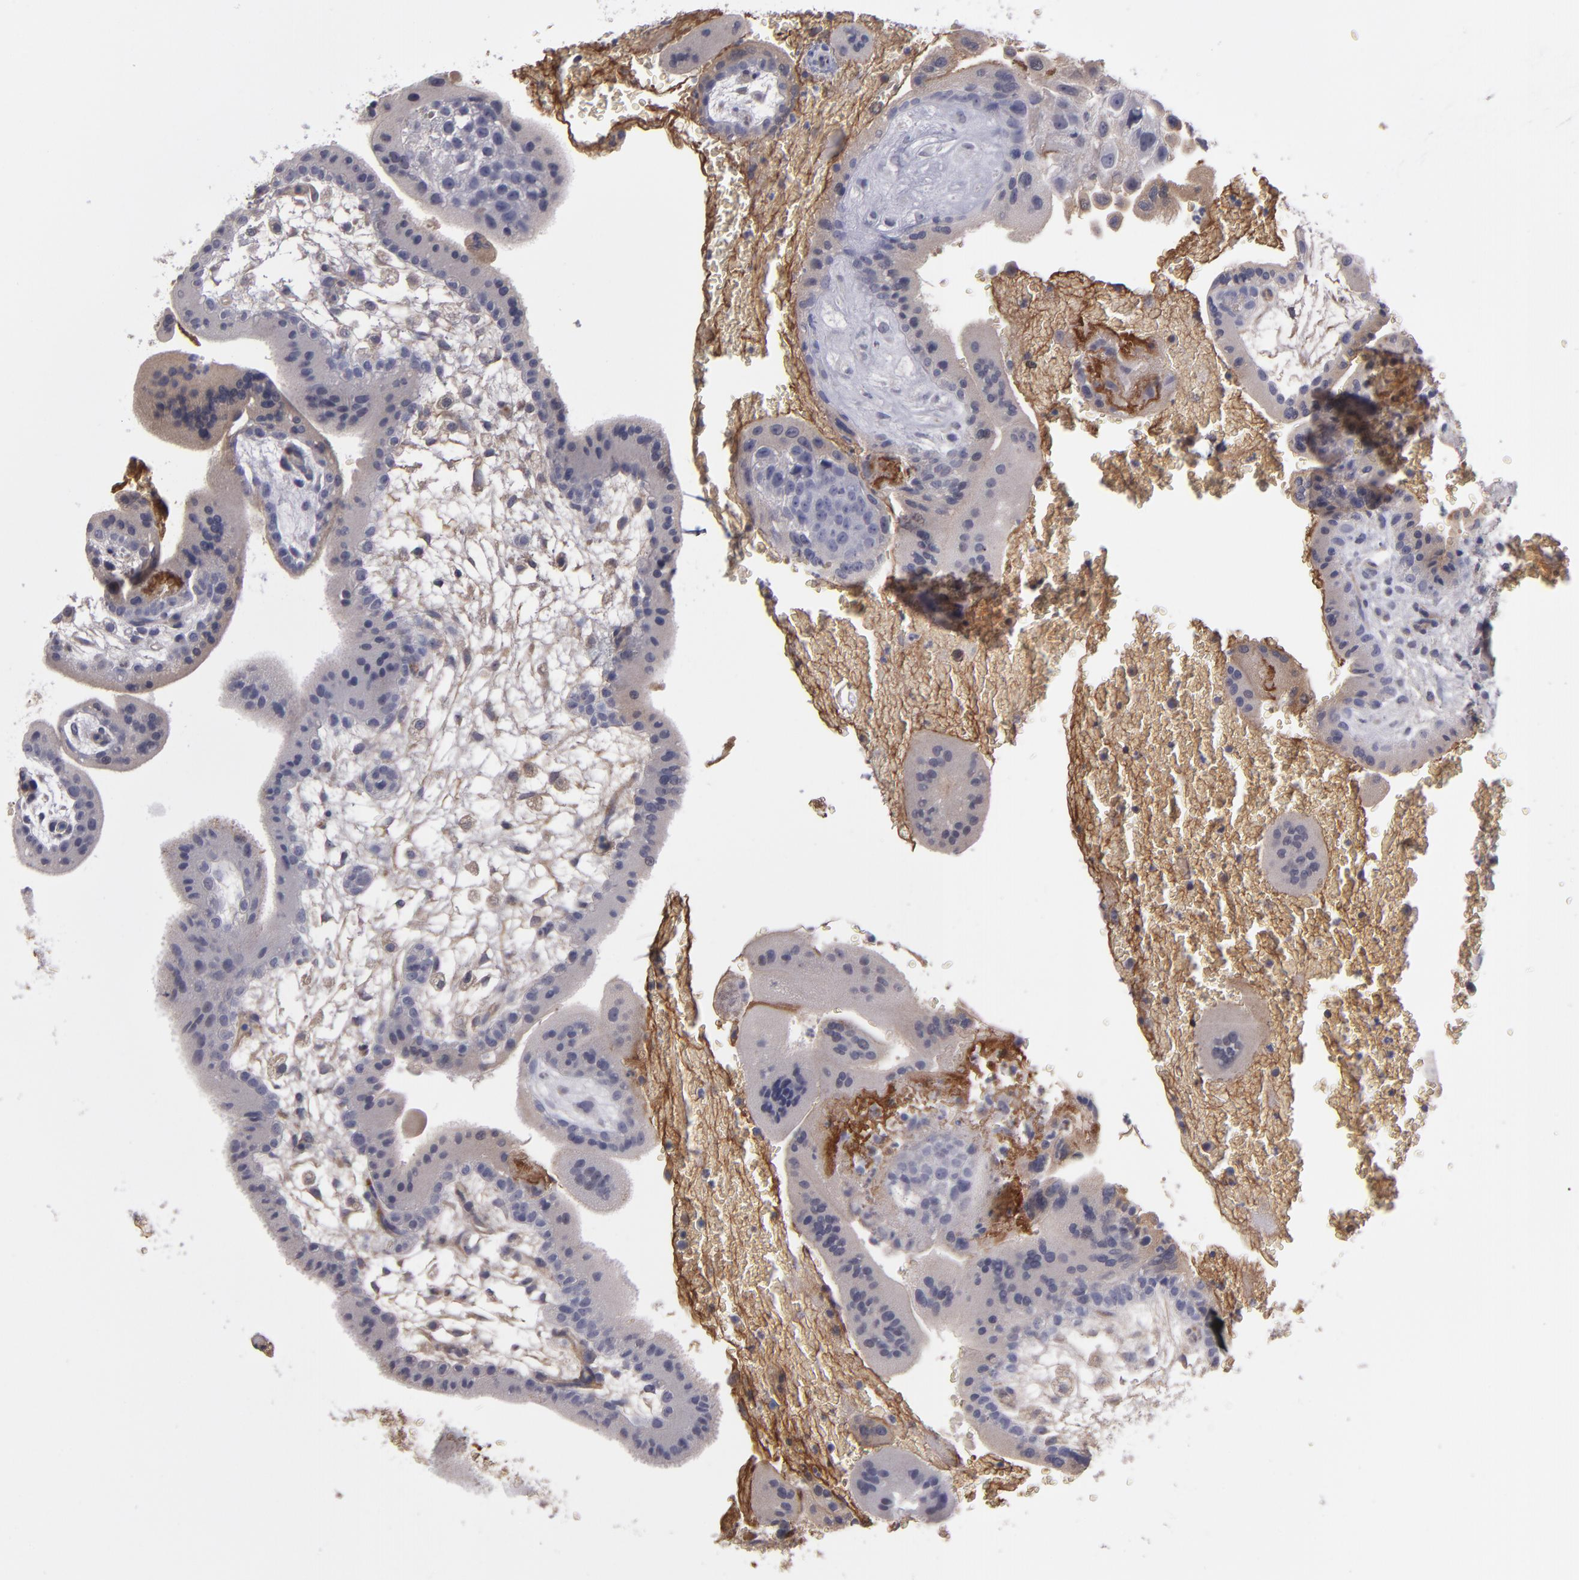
{"staining": {"intensity": "negative", "quantity": "none", "location": "none"}, "tissue": "placenta", "cell_type": "Trophoblastic cells", "image_type": "normal", "snomed": [{"axis": "morphology", "description": "Normal tissue, NOS"}, {"axis": "topography", "description": "Placenta"}], "caption": "A high-resolution histopathology image shows immunohistochemistry staining of normal placenta, which shows no significant expression in trophoblastic cells.", "gene": "ITIH4", "patient": {"sex": "female", "age": 35}}